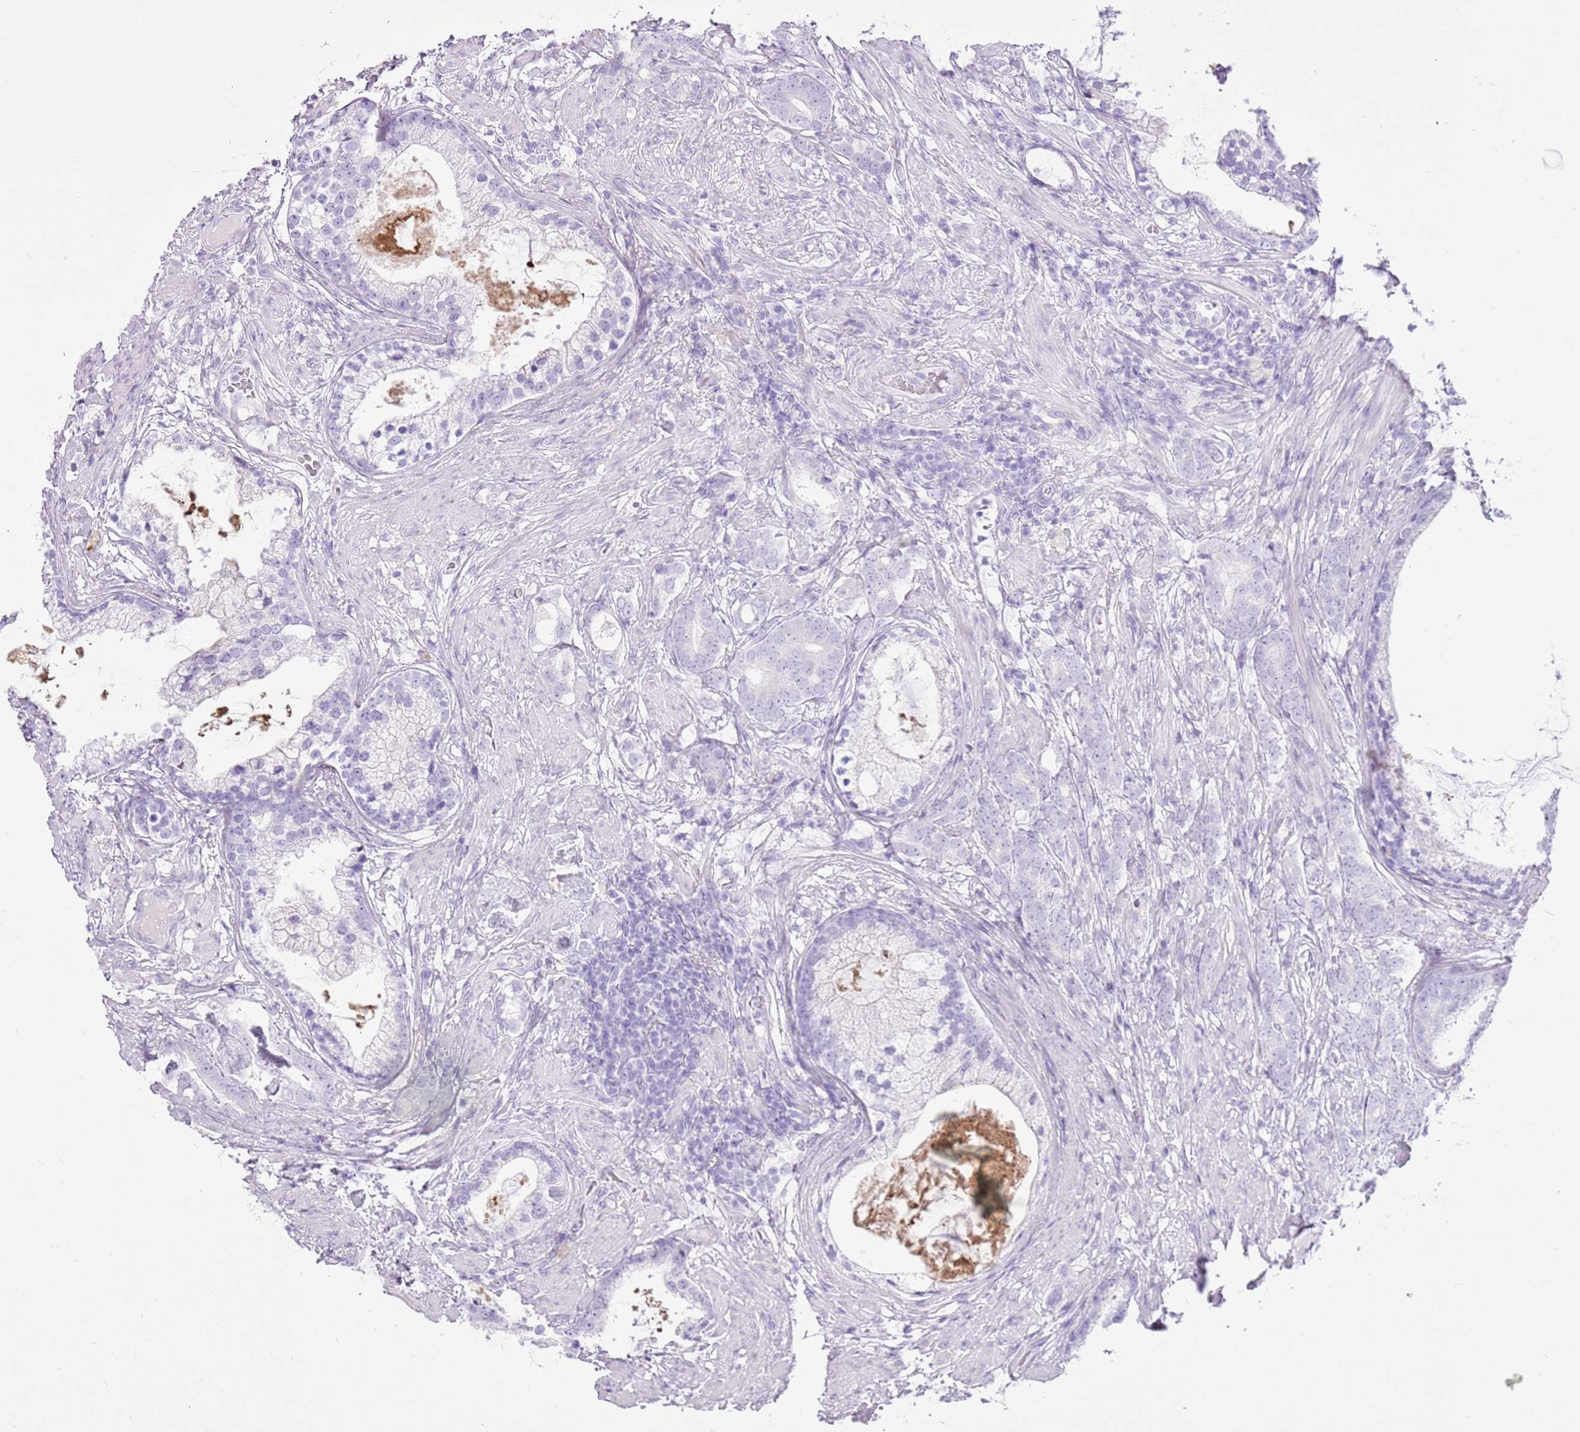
{"staining": {"intensity": "negative", "quantity": "none", "location": "none"}, "tissue": "prostate cancer", "cell_type": "Tumor cells", "image_type": "cancer", "snomed": [{"axis": "morphology", "description": "Adenocarcinoma, Low grade"}, {"axis": "topography", "description": "Prostate"}], "caption": "Immunohistochemistry (IHC) micrograph of neoplastic tissue: human prostate cancer stained with DAB demonstrates no significant protein expression in tumor cells.", "gene": "CNFN", "patient": {"sex": "male", "age": 71}}